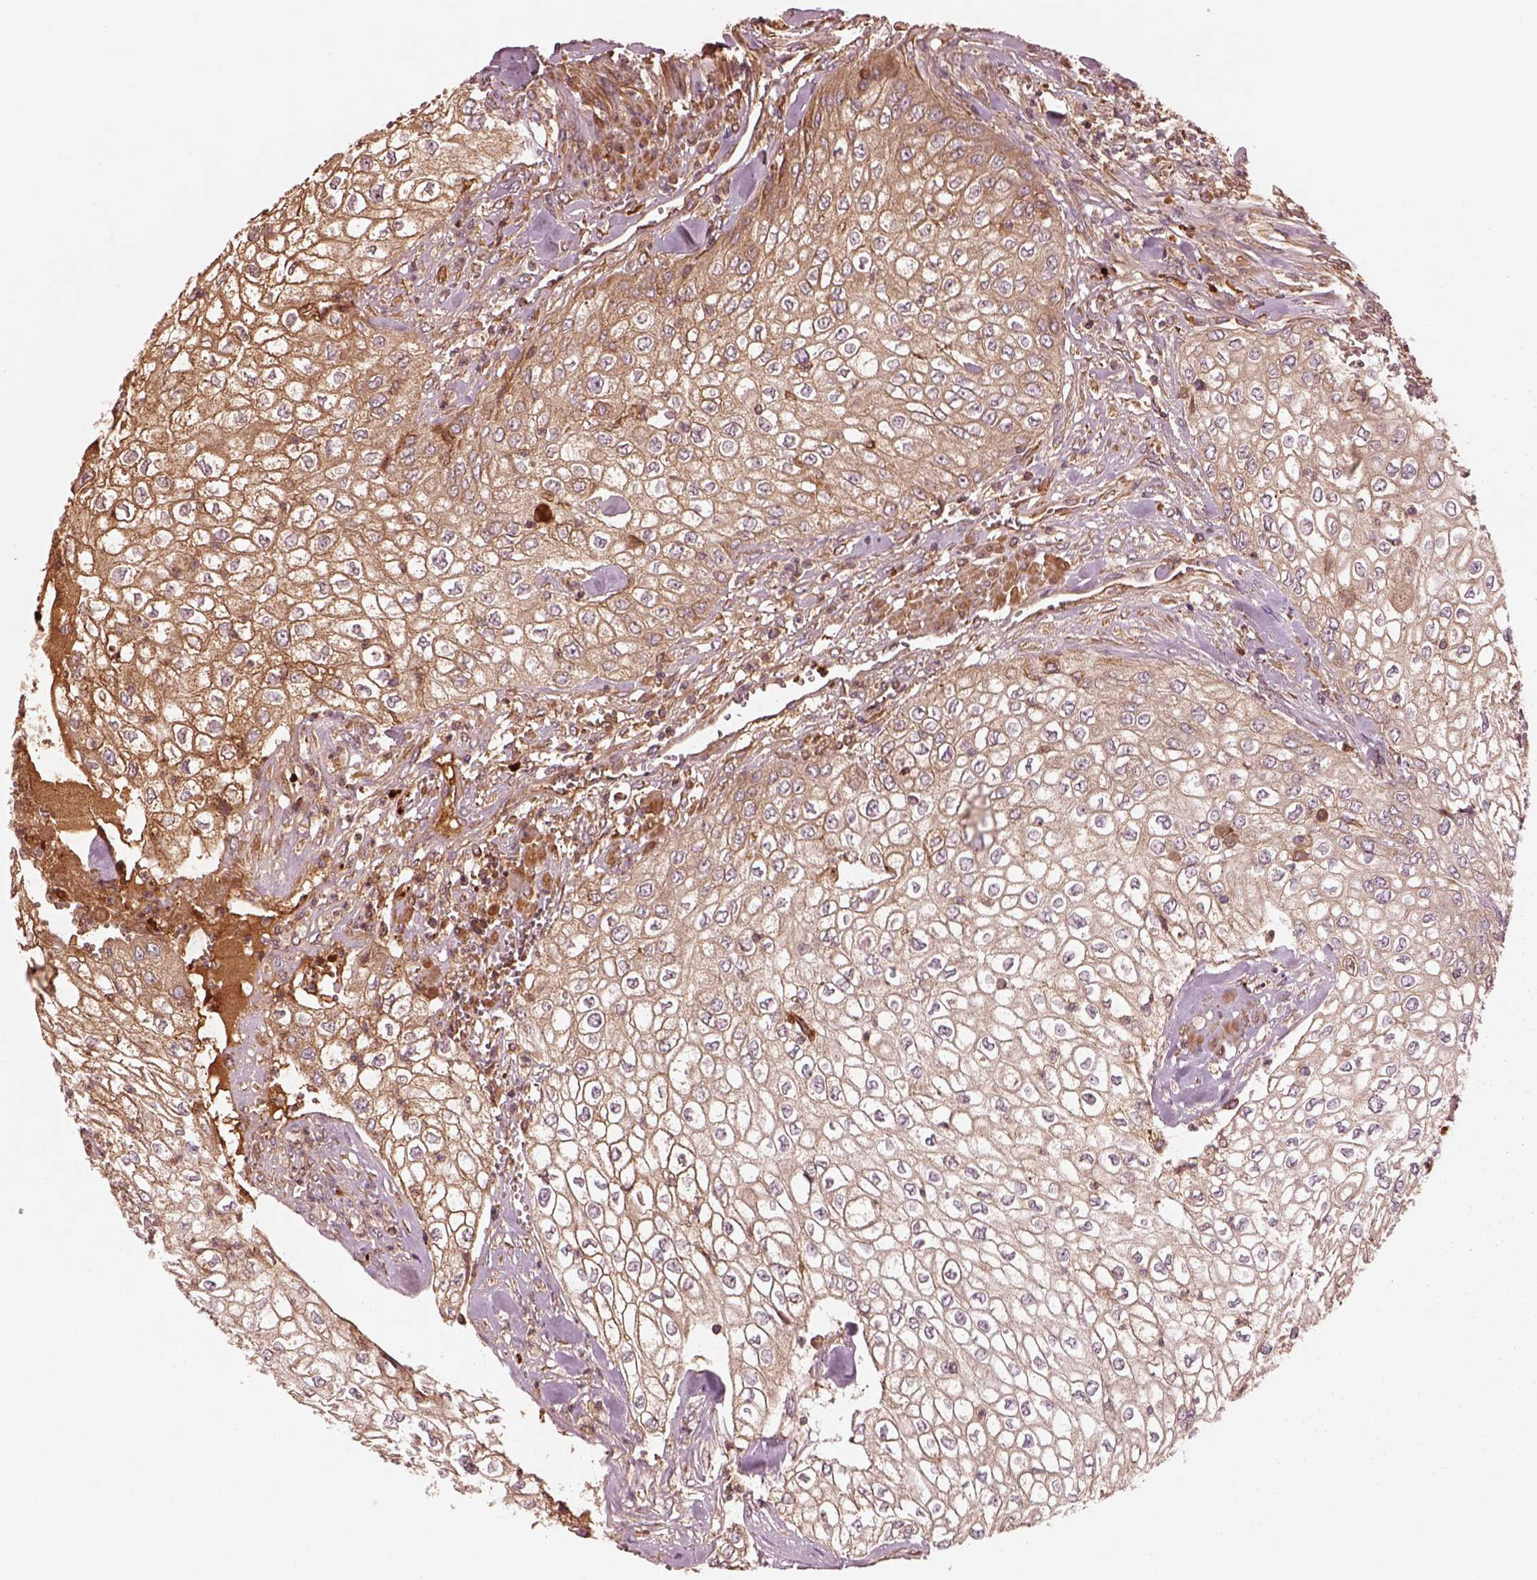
{"staining": {"intensity": "moderate", "quantity": "25%-75%", "location": "cytoplasmic/membranous"}, "tissue": "urothelial cancer", "cell_type": "Tumor cells", "image_type": "cancer", "snomed": [{"axis": "morphology", "description": "Urothelial carcinoma, High grade"}, {"axis": "topography", "description": "Urinary bladder"}], "caption": "Human urothelial cancer stained for a protein (brown) exhibits moderate cytoplasmic/membranous positive expression in about 25%-75% of tumor cells.", "gene": "ASCC2", "patient": {"sex": "male", "age": 62}}